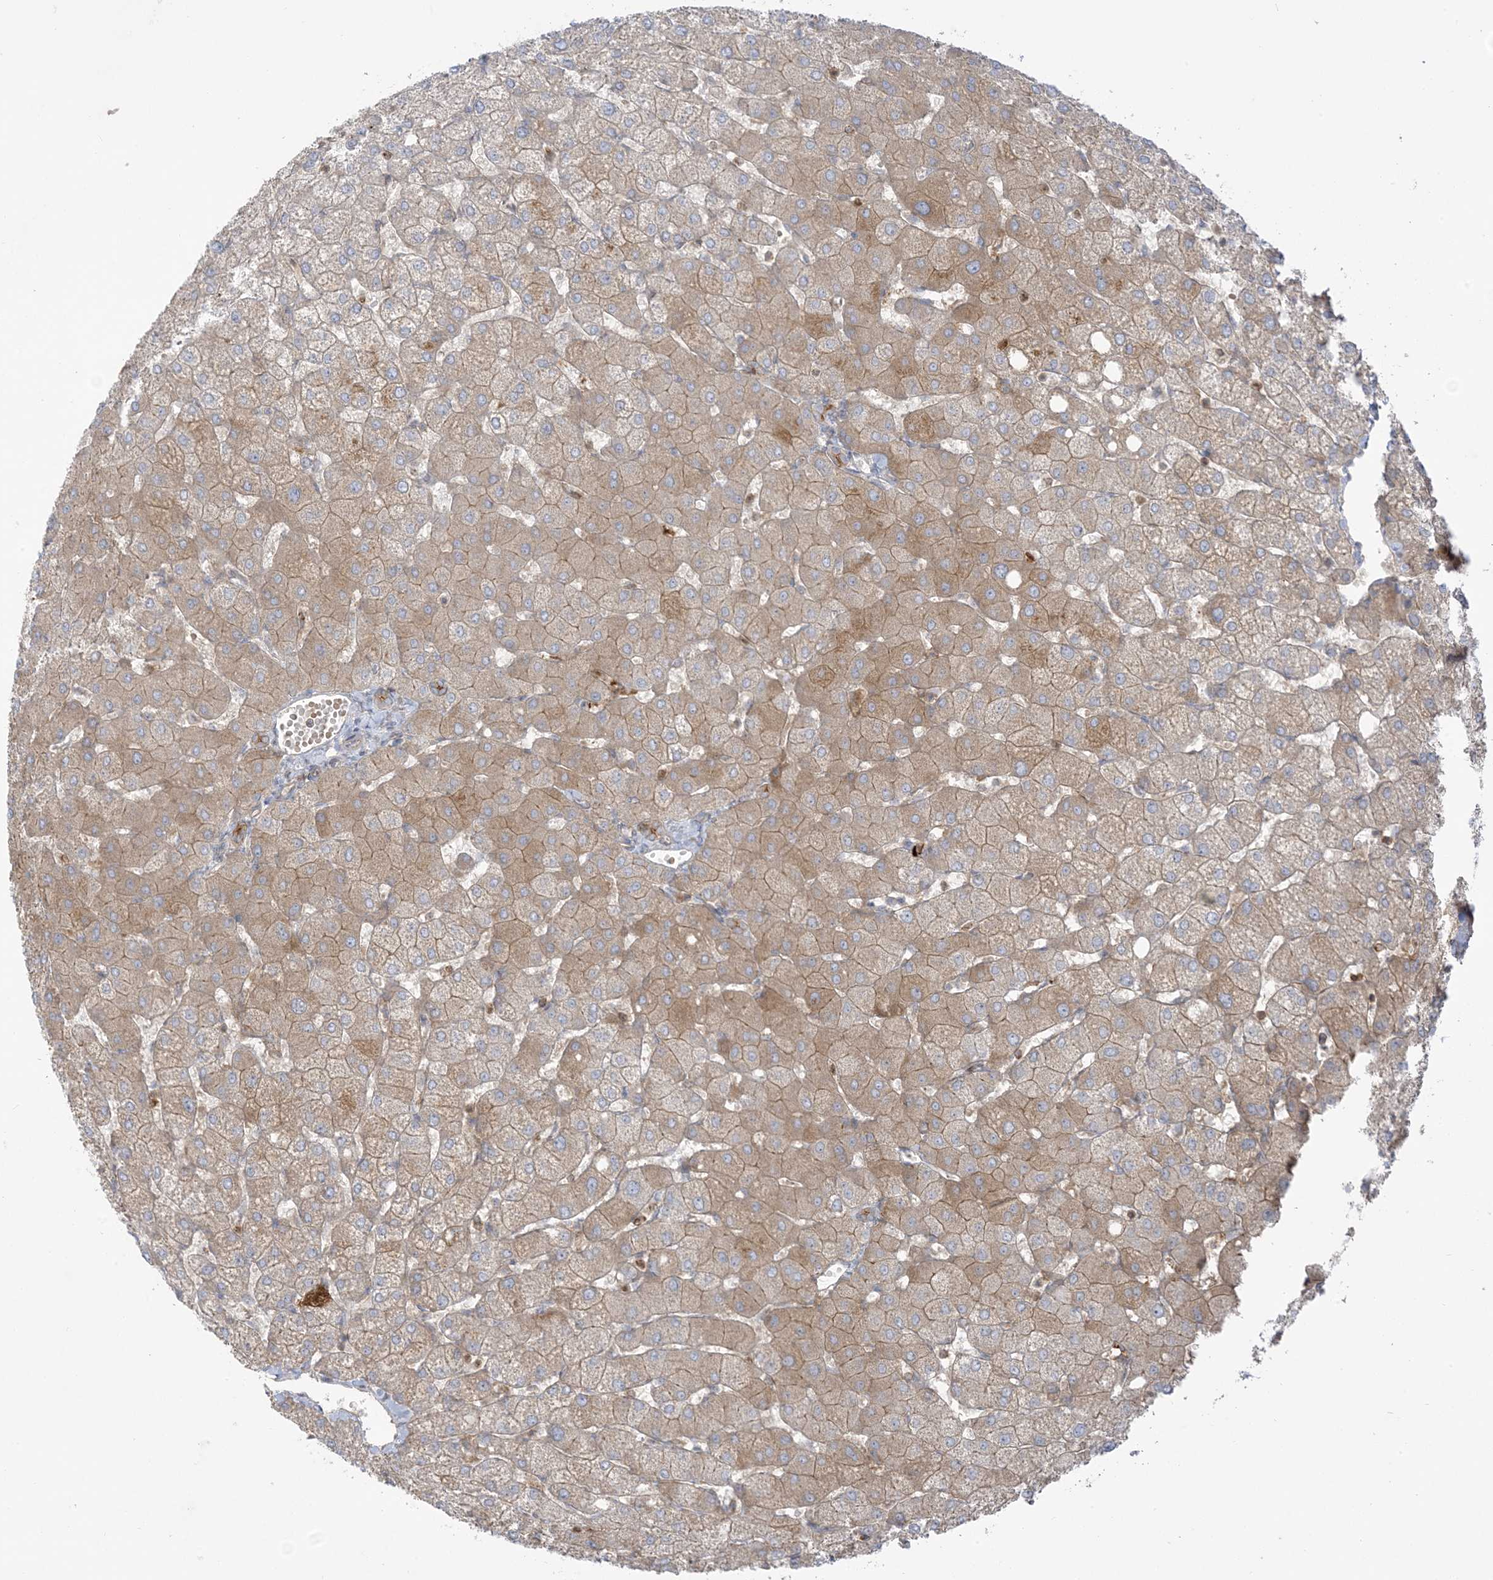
{"staining": {"intensity": "moderate", "quantity": "<25%", "location": "cytoplasmic/membranous"}, "tissue": "liver", "cell_type": "Cholangiocytes", "image_type": "normal", "snomed": [{"axis": "morphology", "description": "Normal tissue, NOS"}, {"axis": "topography", "description": "Liver"}], "caption": "Protein staining of benign liver displays moderate cytoplasmic/membranous expression in approximately <25% of cholangiocytes. (DAB (3,3'-diaminobenzidine) = brown stain, brightfield microscopy at high magnification).", "gene": "ICMT", "patient": {"sex": "female", "age": 54}}